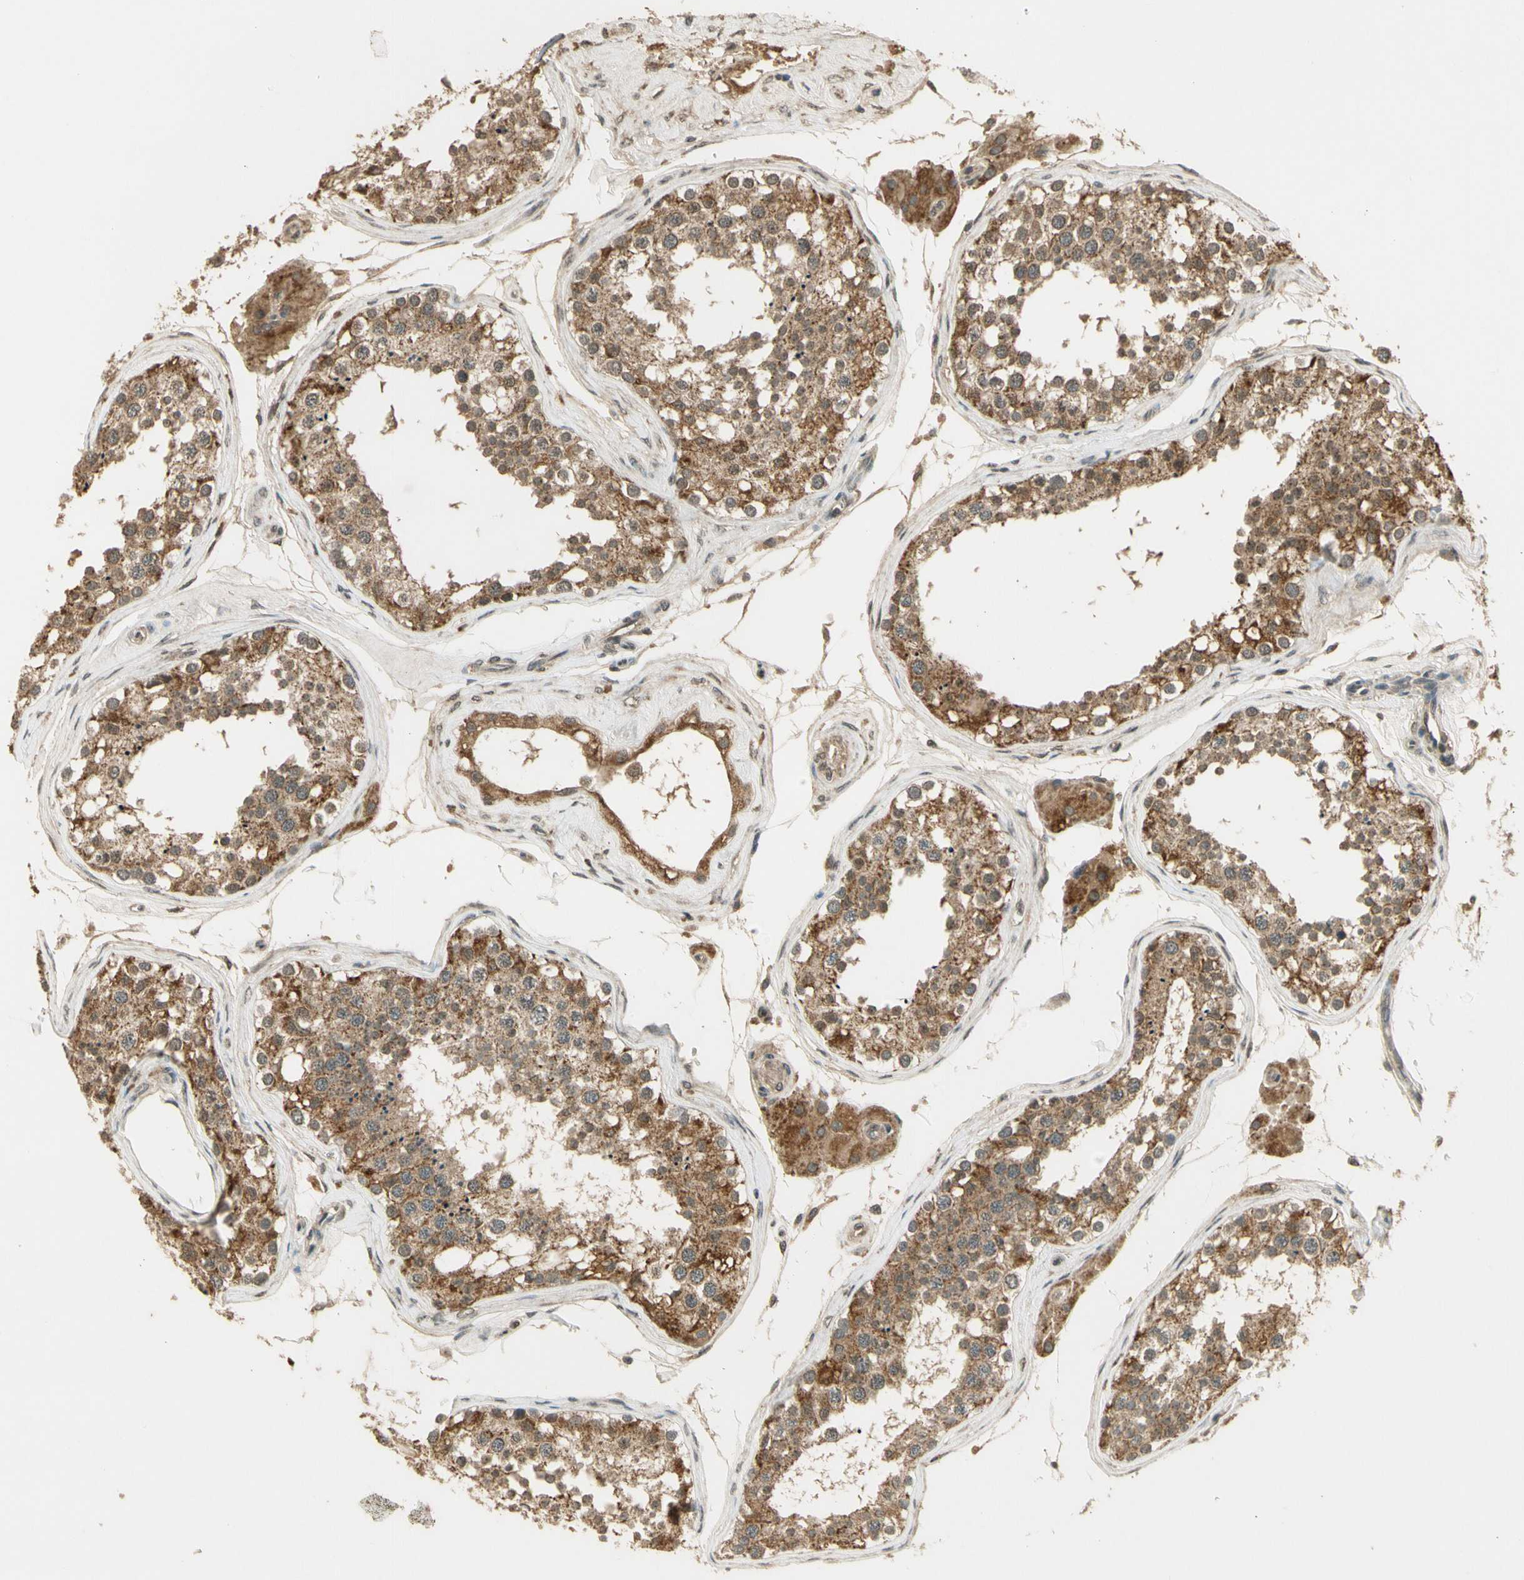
{"staining": {"intensity": "moderate", "quantity": ">75%", "location": "cytoplasmic/membranous,nuclear"}, "tissue": "testis", "cell_type": "Cells in seminiferous ducts", "image_type": "normal", "snomed": [{"axis": "morphology", "description": "Normal tissue, NOS"}, {"axis": "topography", "description": "Testis"}], "caption": "The photomicrograph exhibits immunohistochemical staining of unremarkable testis. There is moderate cytoplasmic/membranous,nuclear expression is present in approximately >75% of cells in seminiferous ducts.", "gene": "ZNF135", "patient": {"sex": "male", "age": 68}}